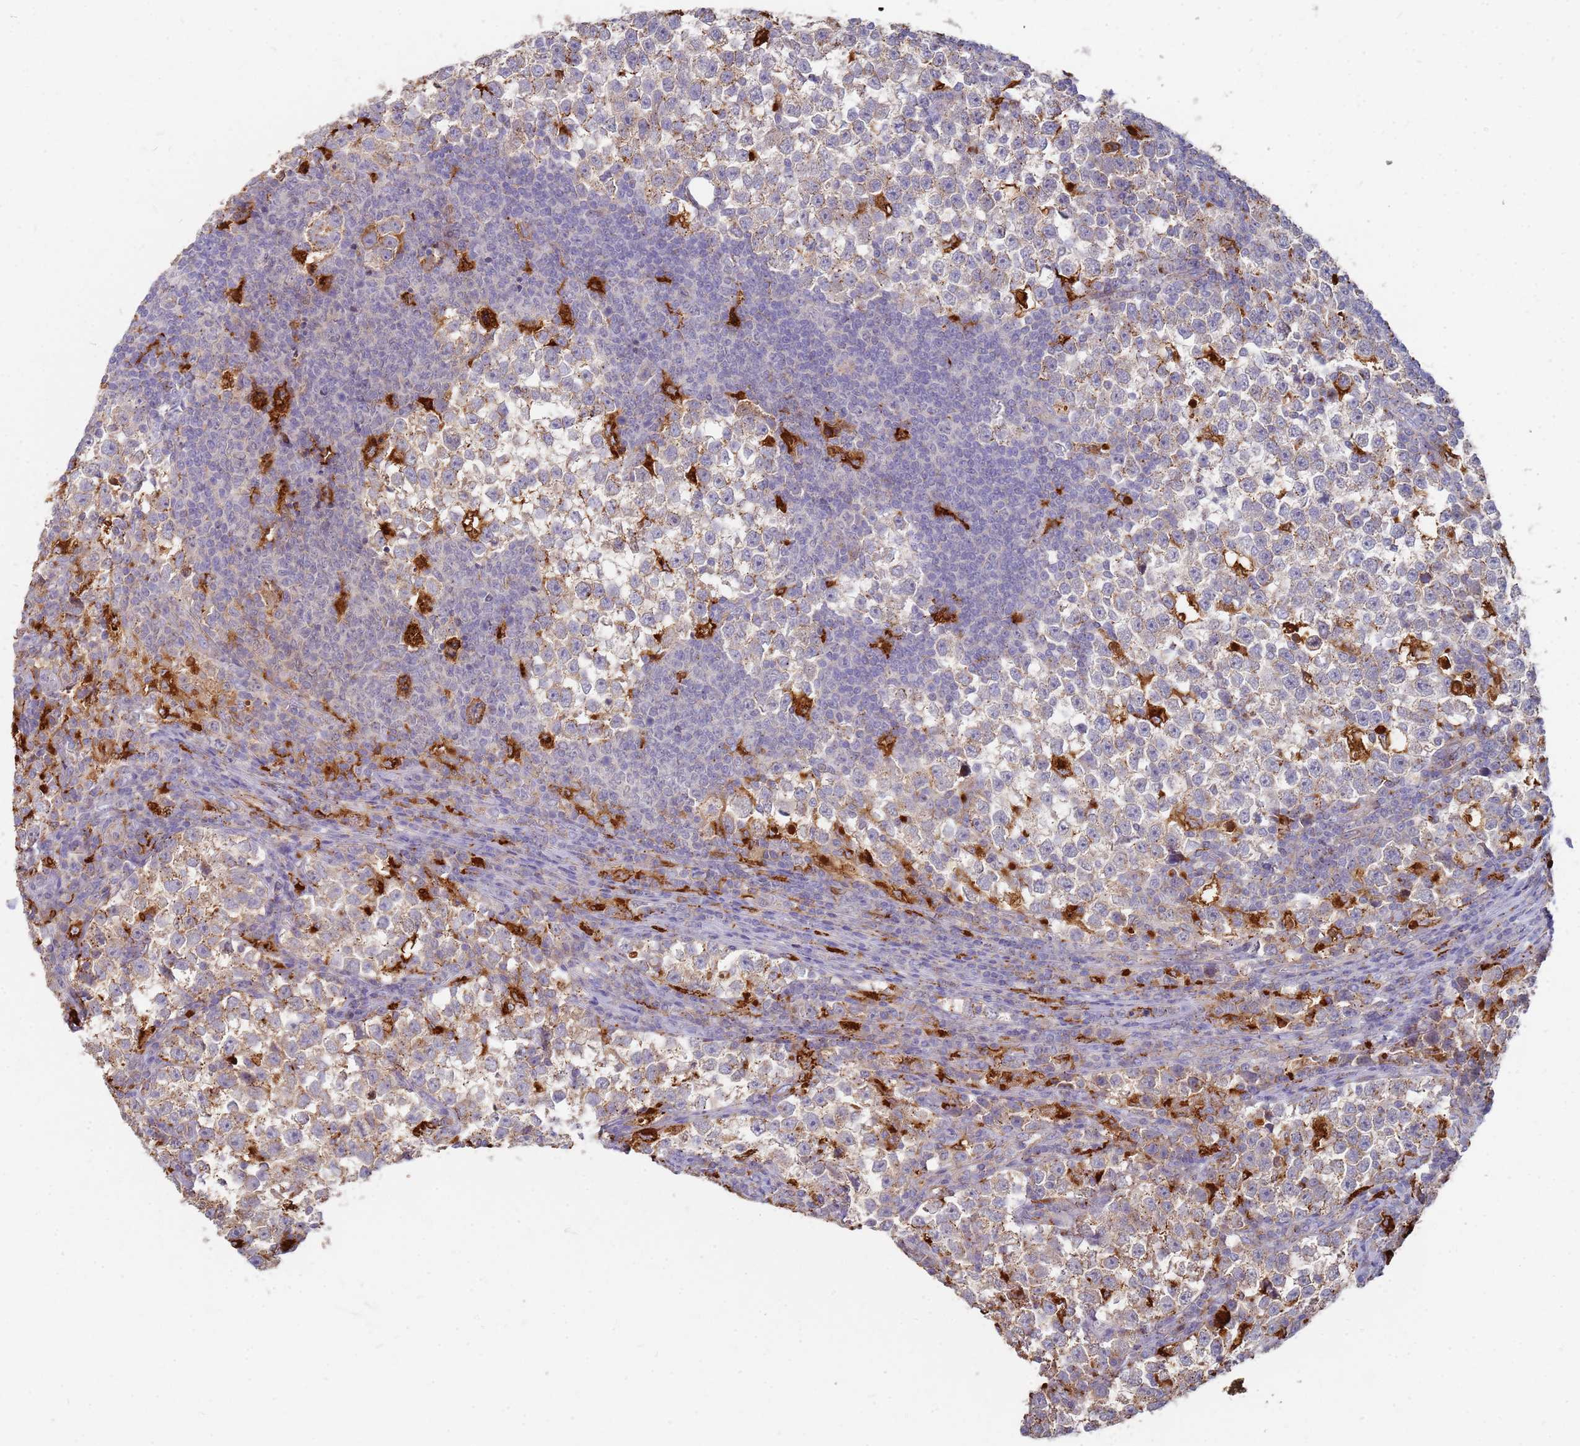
{"staining": {"intensity": "weak", "quantity": "25%-75%", "location": "cytoplasmic/membranous"}, "tissue": "testis cancer", "cell_type": "Tumor cells", "image_type": "cancer", "snomed": [{"axis": "morphology", "description": "Normal tissue, NOS"}, {"axis": "morphology", "description": "Seminoma, NOS"}, {"axis": "topography", "description": "Testis"}], "caption": "The photomicrograph shows immunohistochemical staining of seminoma (testis). There is weak cytoplasmic/membranous staining is identified in approximately 25%-75% of tumor cells.", "gene": "TMEM229B", "patient": {"sex": "male", "age": 43}}